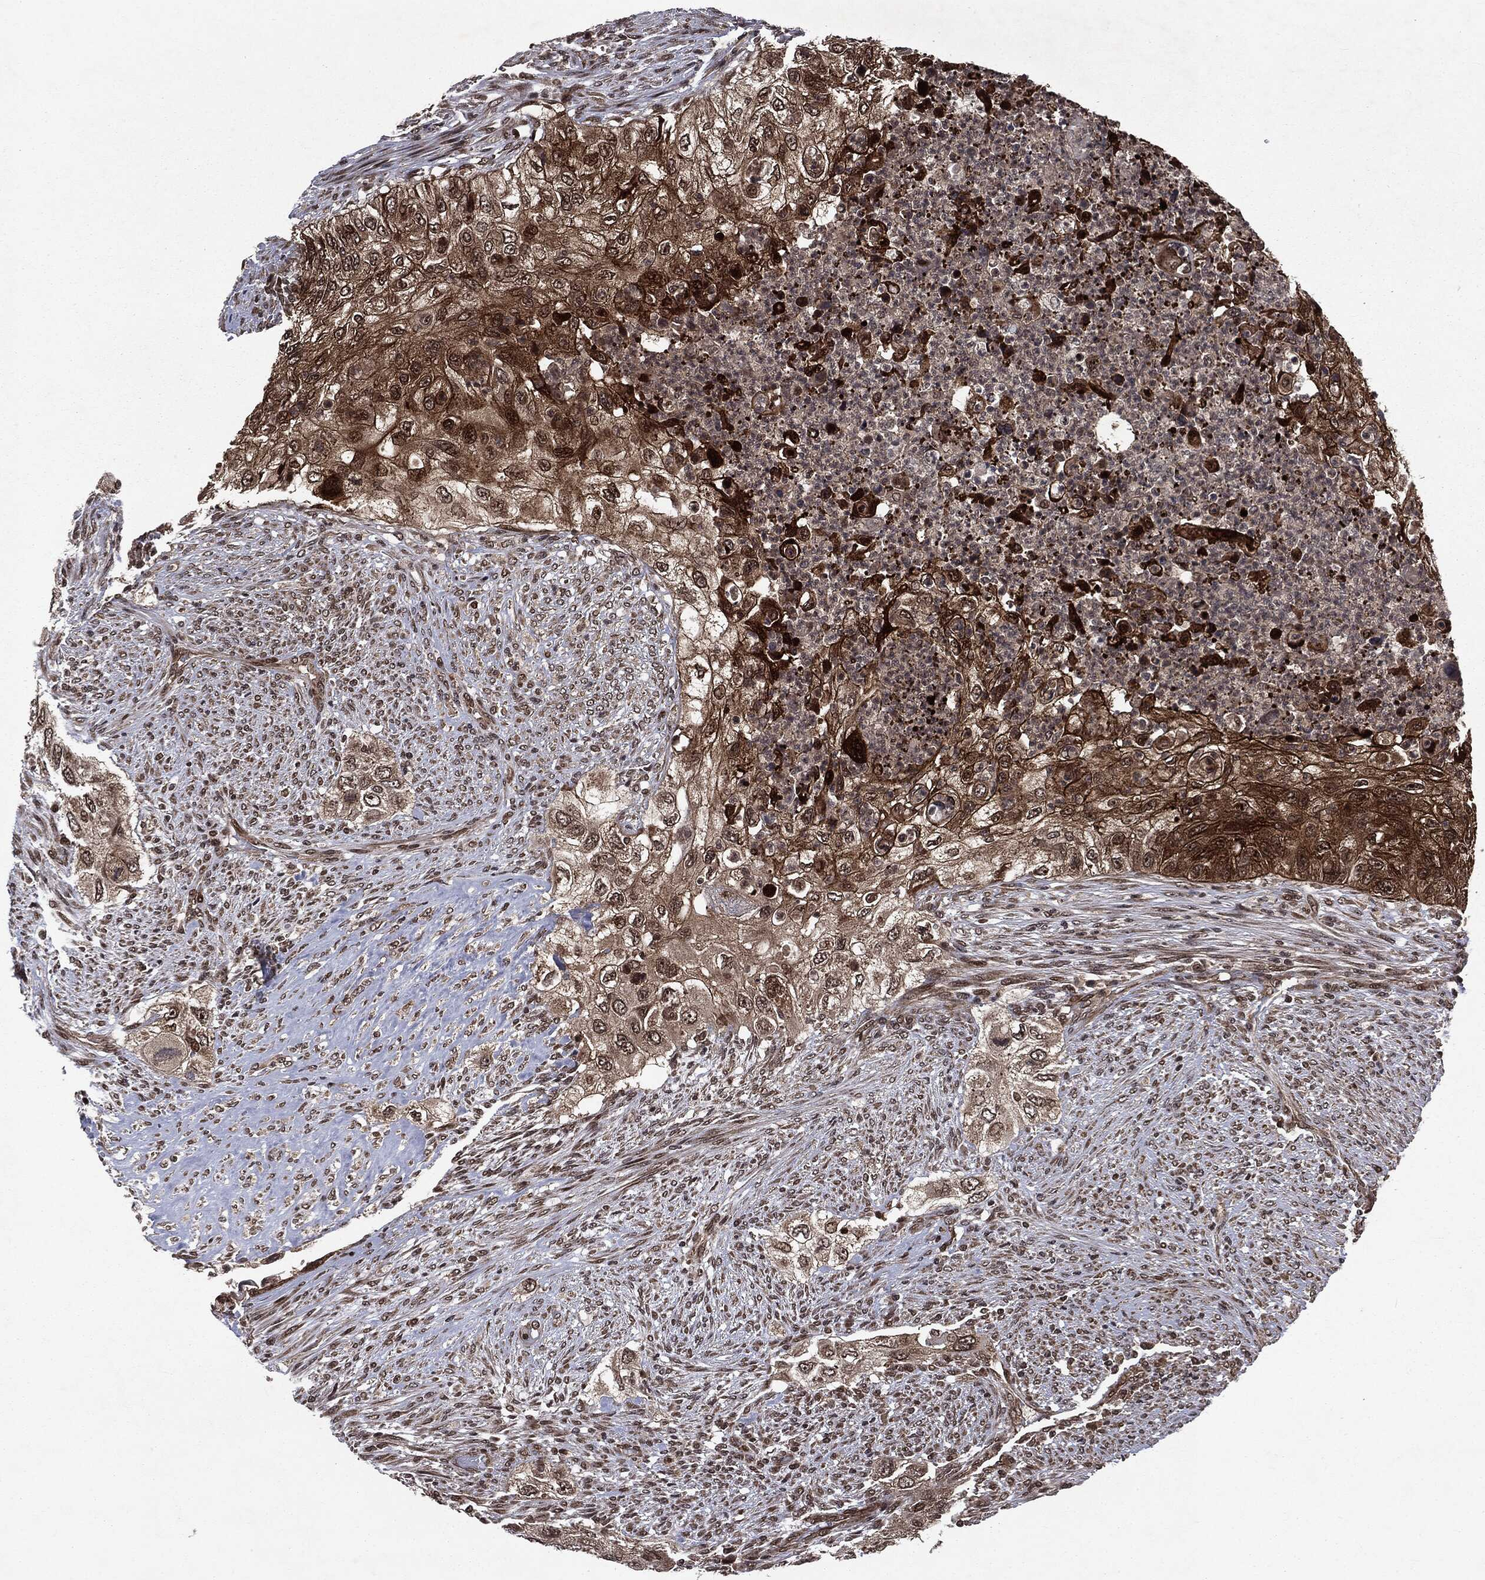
{"staining": {"intensity": "strong", "quantity": "25%-75%", "location": "cytoplasmic/membranous,nuclear"}, "tissue": "urothelial cancer", "cell_type": "Tumor cells", "image_type": "cancer", "snomed": [{"axis": "morphology", "description": "Urothelial carcinoma, High grade"}, {"axis": "topography", "description": "Urinary bladder"}], "caption": "Immunohistochemistry histopathology image of human high-grade urothelial carcinoma stained for a protein (brown), which shows high levels of strong cytoplasmic/membranous and nuclear expression in approximately 25%-75% of tumor cells.", "gene": "STAU2", "patient": {"sex": "female", "age": 60}}